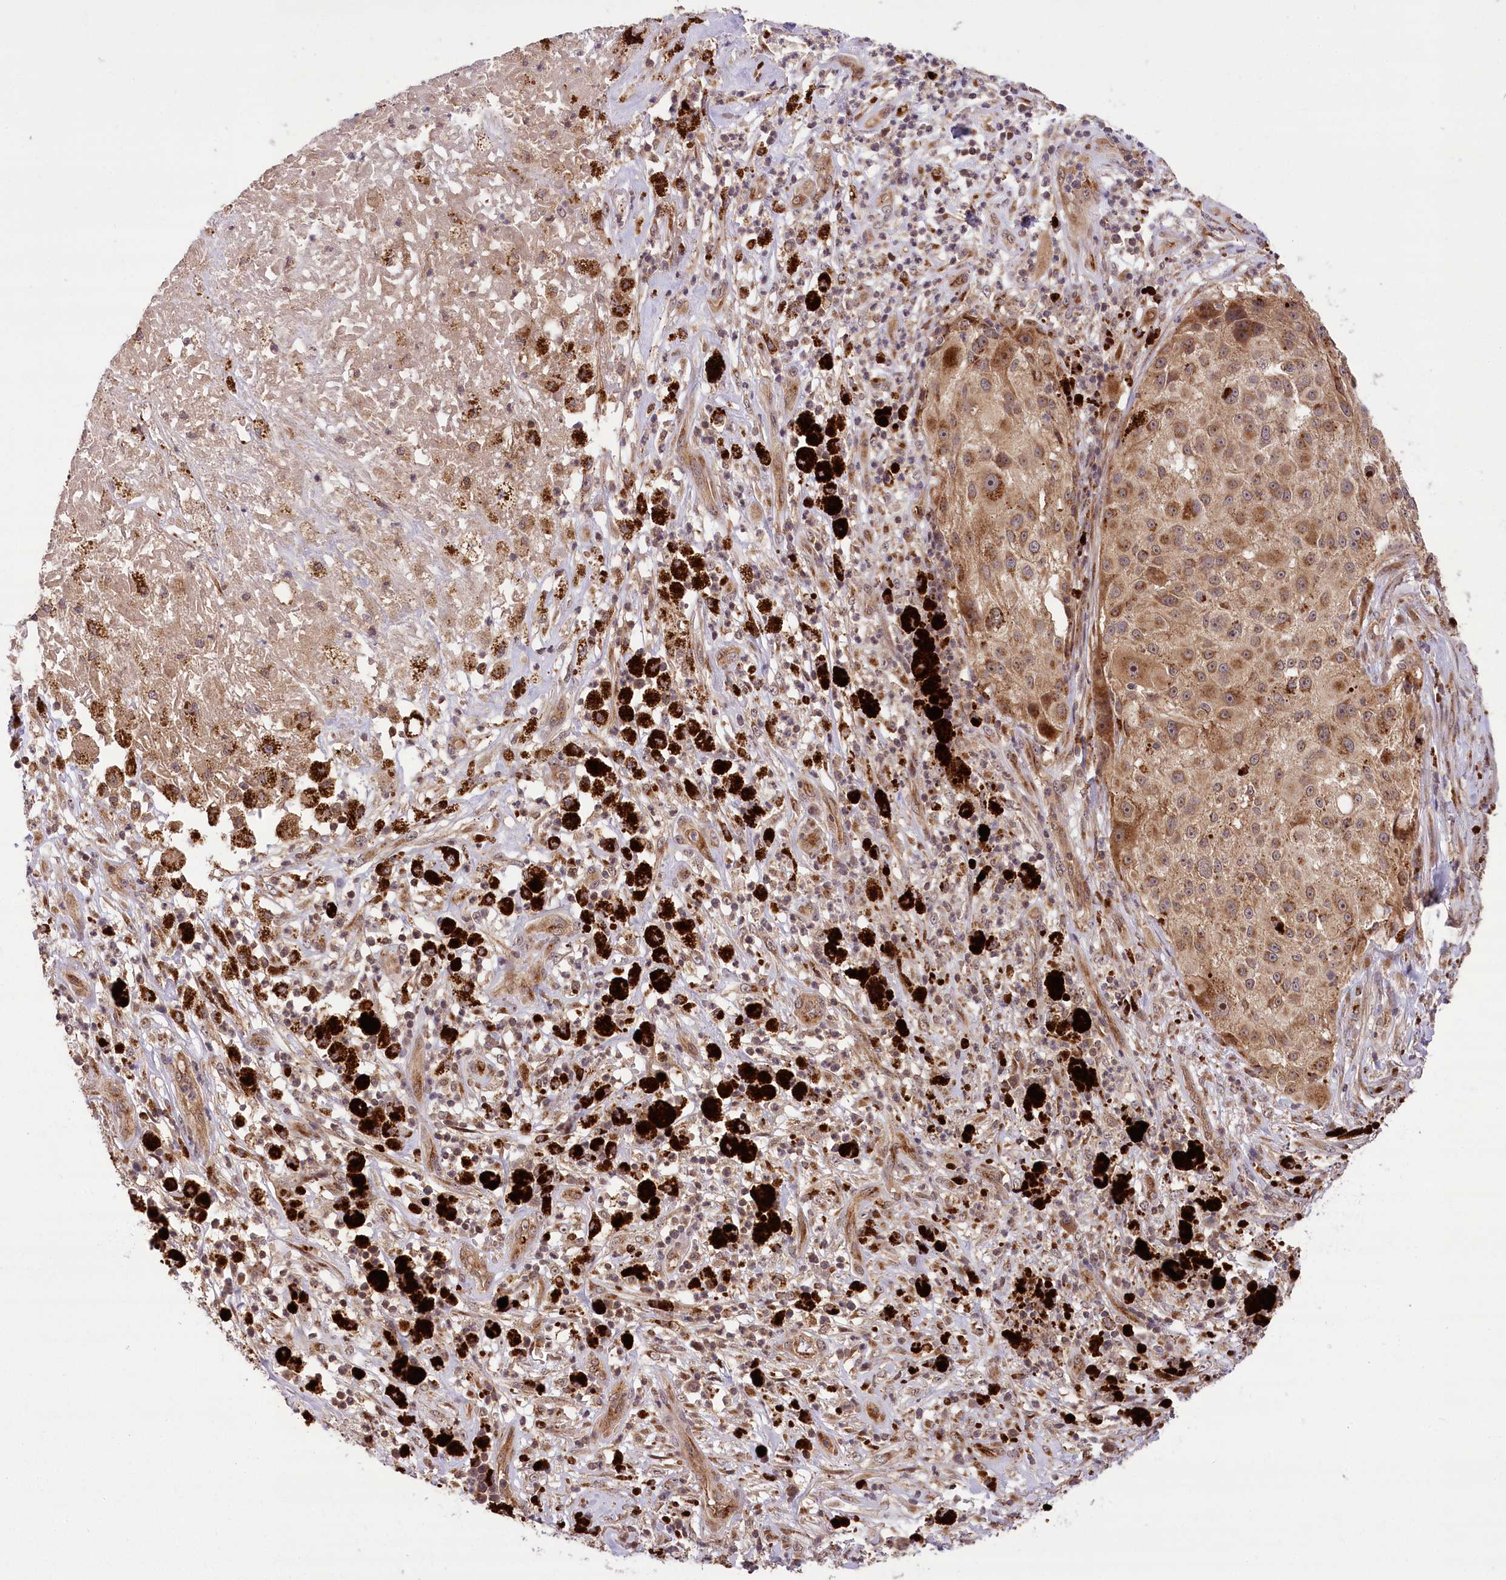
{"staining": {"intensity": "moderate", "quantity": ">75%", "location": "cytoplasmic/membranous"}, "tissue": "melanoma", "cell_type": "Tumor cells", "image_type": "cancer", "snomed": [{"axis": "morphology", "description": "Necrosis, NOS"}, {"axis": "morphology", "description": "Malignant melanoma, NOS"}, {"axis": "topography", "description": "Skin"}], "caption": "There is medium levels of moderate cytoplasmic/membranous expression in tumor cells of melanoma, as demonstrated by immunohistochemical staining (brown color).", "gene": "CARD19", "patient": {"sex": "female", "age": 87}}